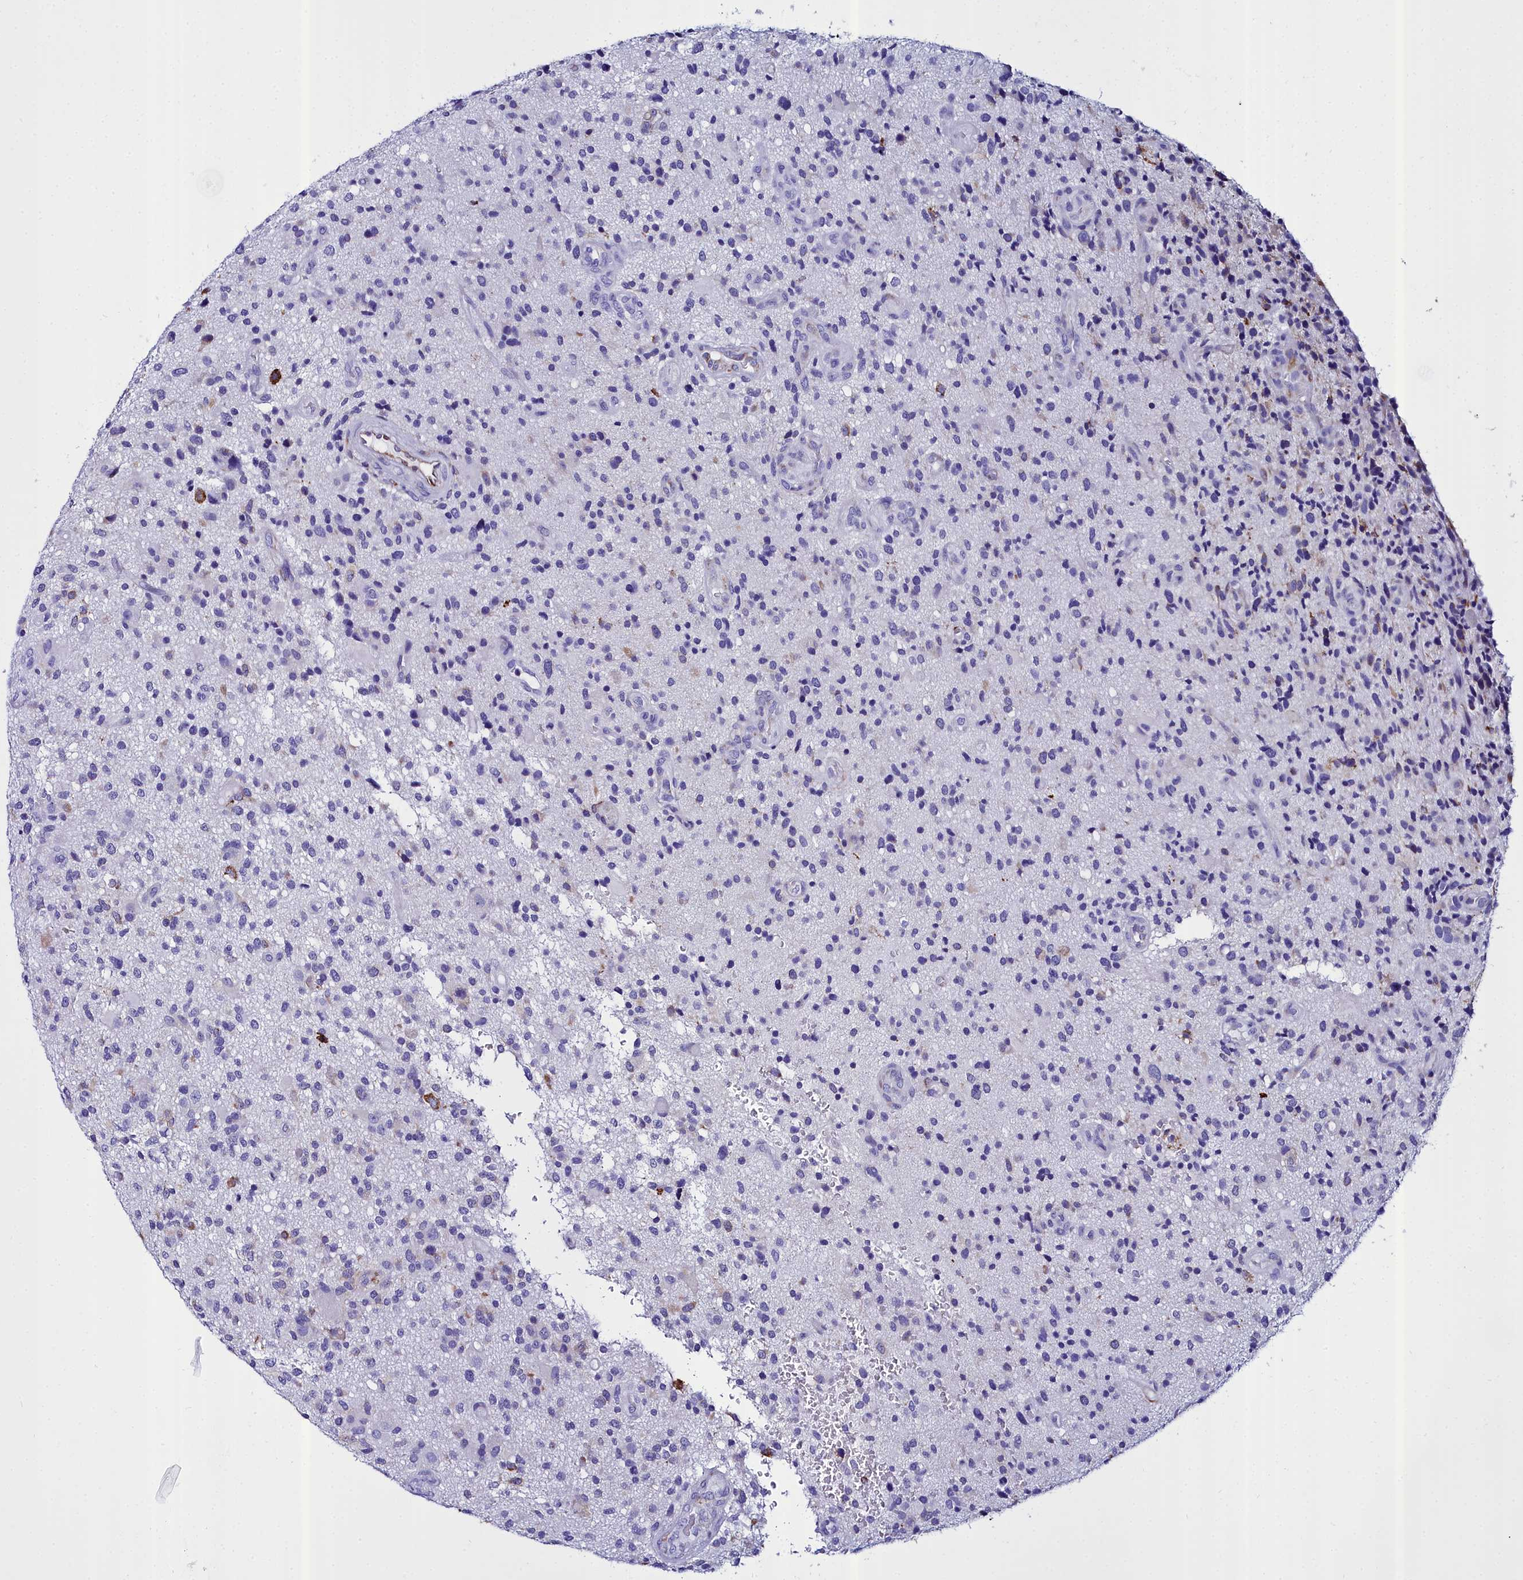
{"staining": {"intensity": "negative", "quantity": "none", "location": "none"}, "tissue": "glioma", "cell_type": "Tumor cells", "image_type": "cancer", "snomed": [{"axis": "morphology", "description": "Glioma, malignant, High grade"}, {"axis": "topography", "description": "Brain"}], "caption": "Immunohistochemical staining of human glioma displays no significant staining in tumor cells.", "gene": "TXNDC5", "patient": {"sex": "male", "age": 47}}